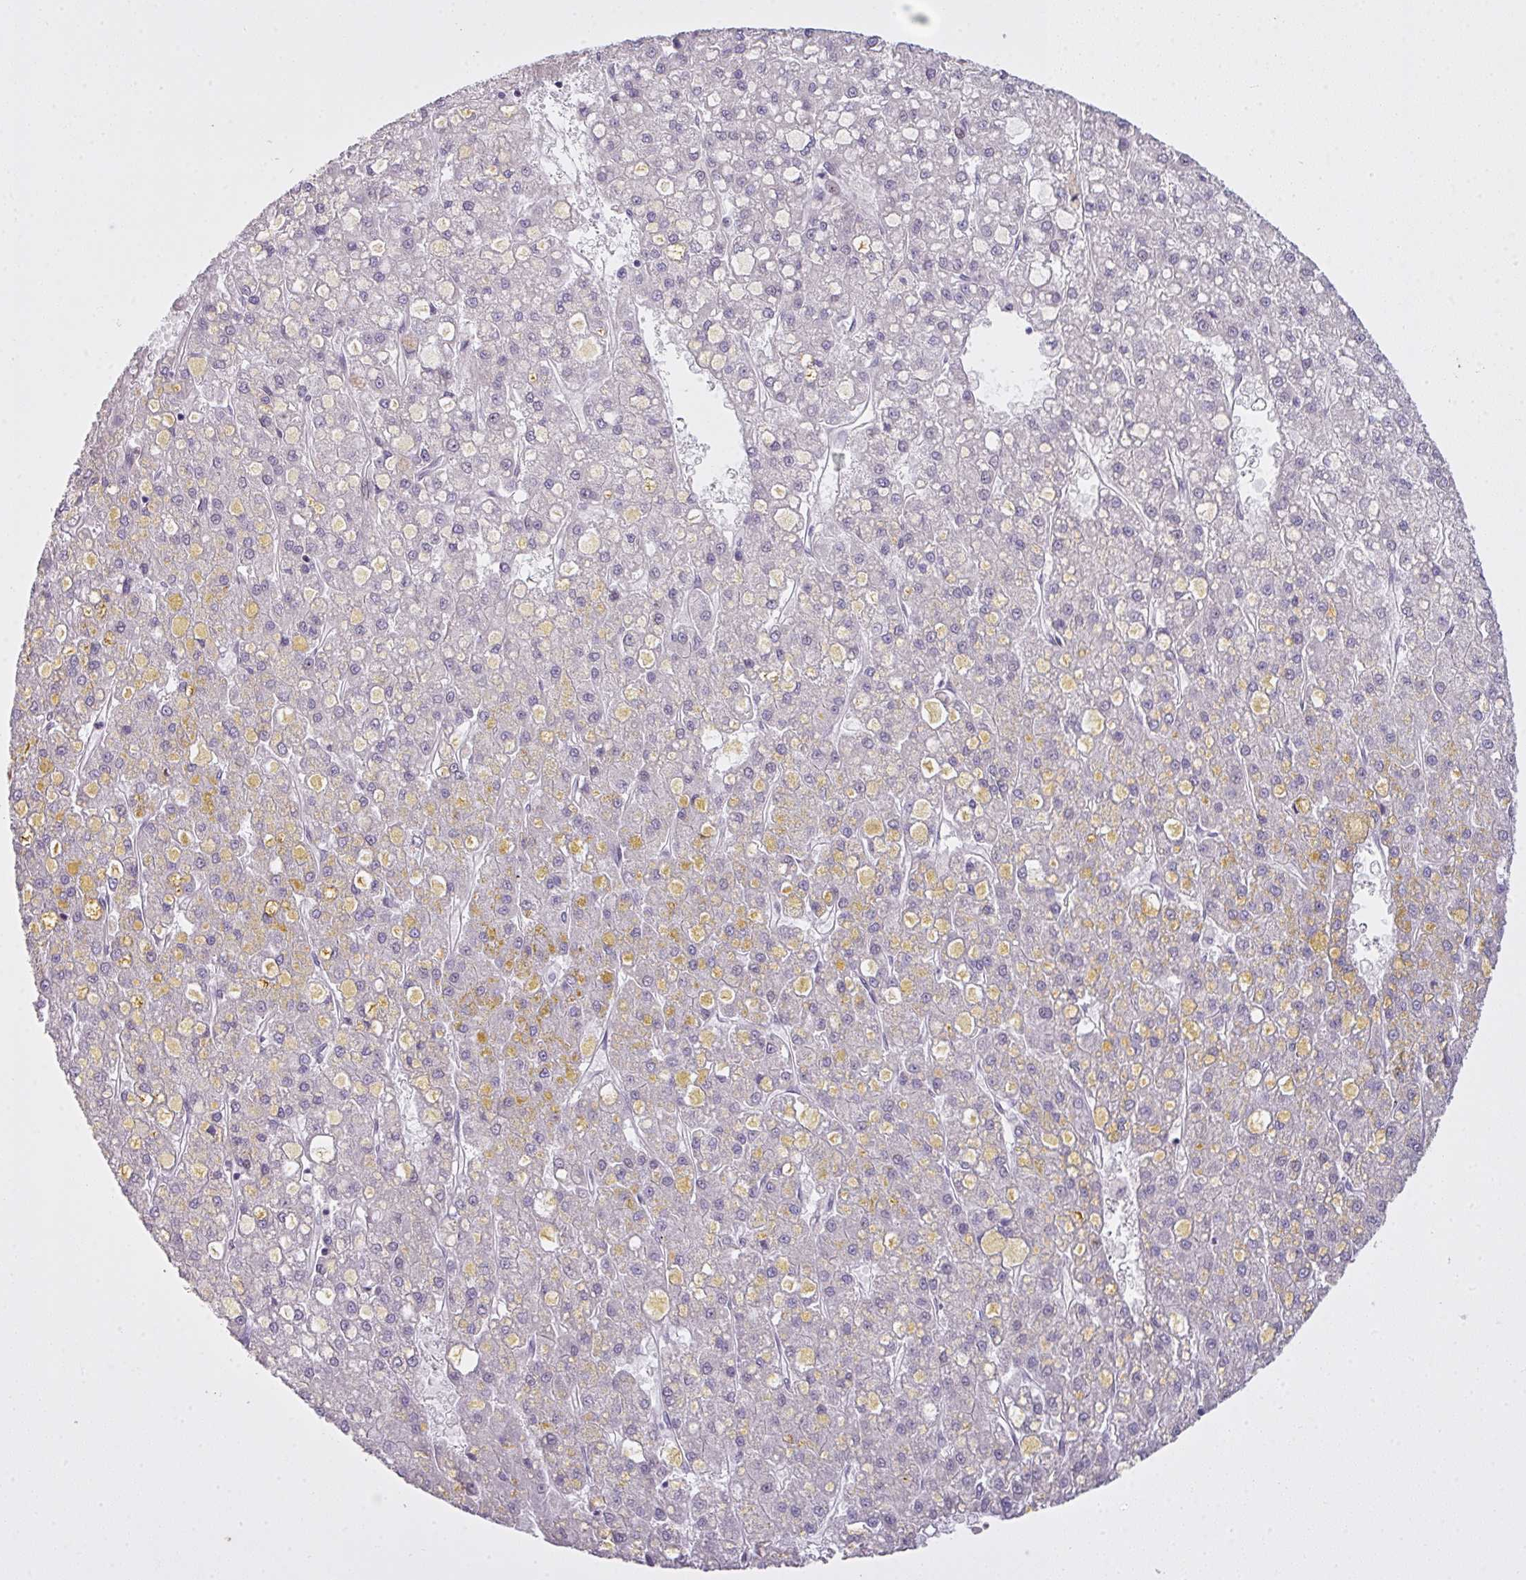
{"staining": {"intensity": "negative", "quantity": "none", "location": "none"}, "tissue": "liver cancer", "cell_type": "Tumor cells", "image_type": "cancer", "snomed": [{"axis": "morphology", "description": "Carcinoma, Hepatocellular, NOS"}, {"axis": "topography", "description": "Liver"}], "caption": "A histopathology image of liver hepatocellular carcinoma stained for a protein displays no brown staining in tumor cells.", "gene": "ZNF688", "patient": {"sex": "male", "age": 67}}